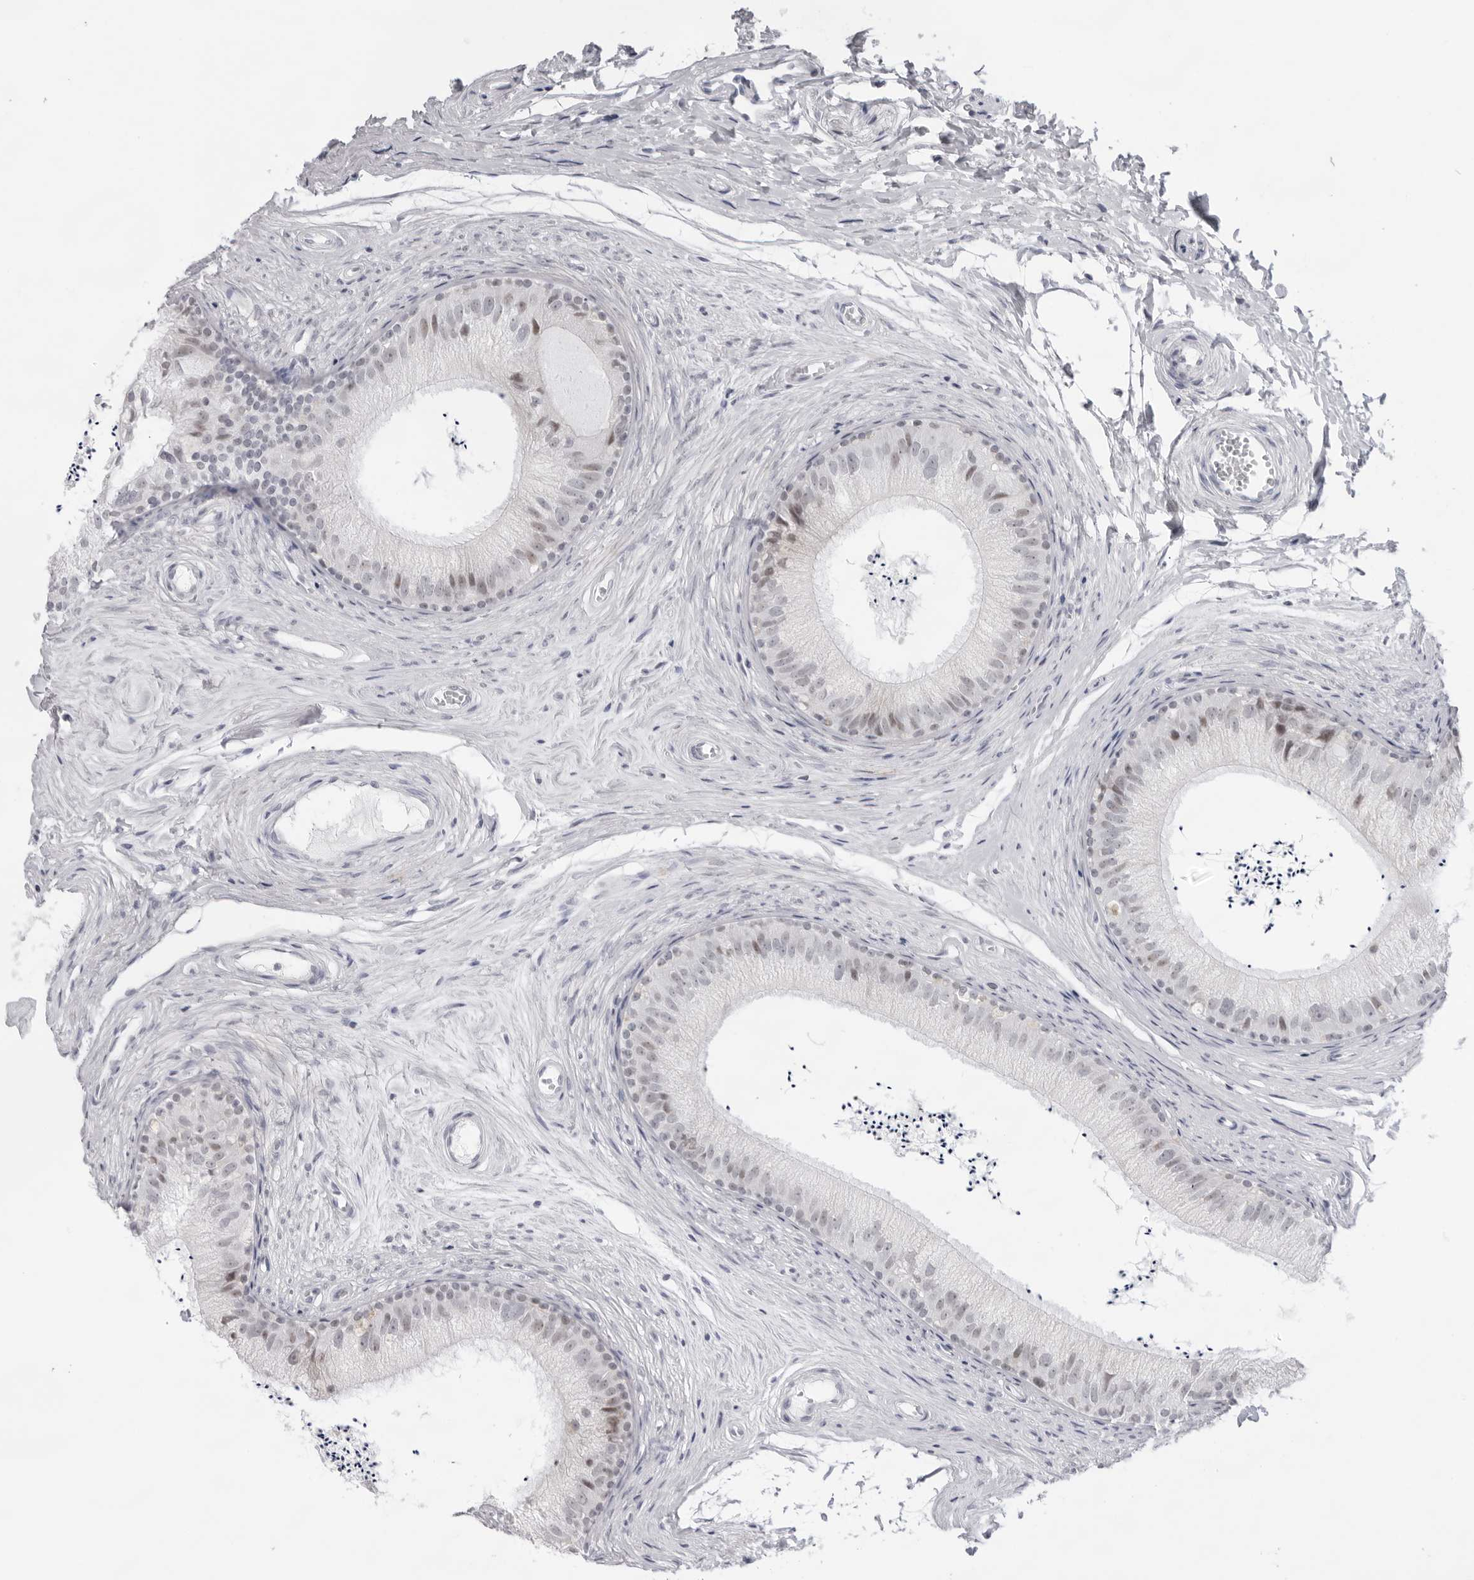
{"staining": {"intensity": "moderate", "quantity": "<25%", "location": "nuclear"}, "tissue": "epididymis", "cell_type": "Glandular cells", "image_type": "normal", "snomed": [{"axis": "morphology", "description": "Normal tissue, NOS"}, {"axis": "topography", "description": "Epididymis"}], "caption": "Immunohistochemical staining of unremarkable human epididymis exhibits <25% levels of moderate nuclear protein staining in approximately <25% of glandular cells.", "gene": "KLK12", "patient": {"sex": "male", "age": 56}}